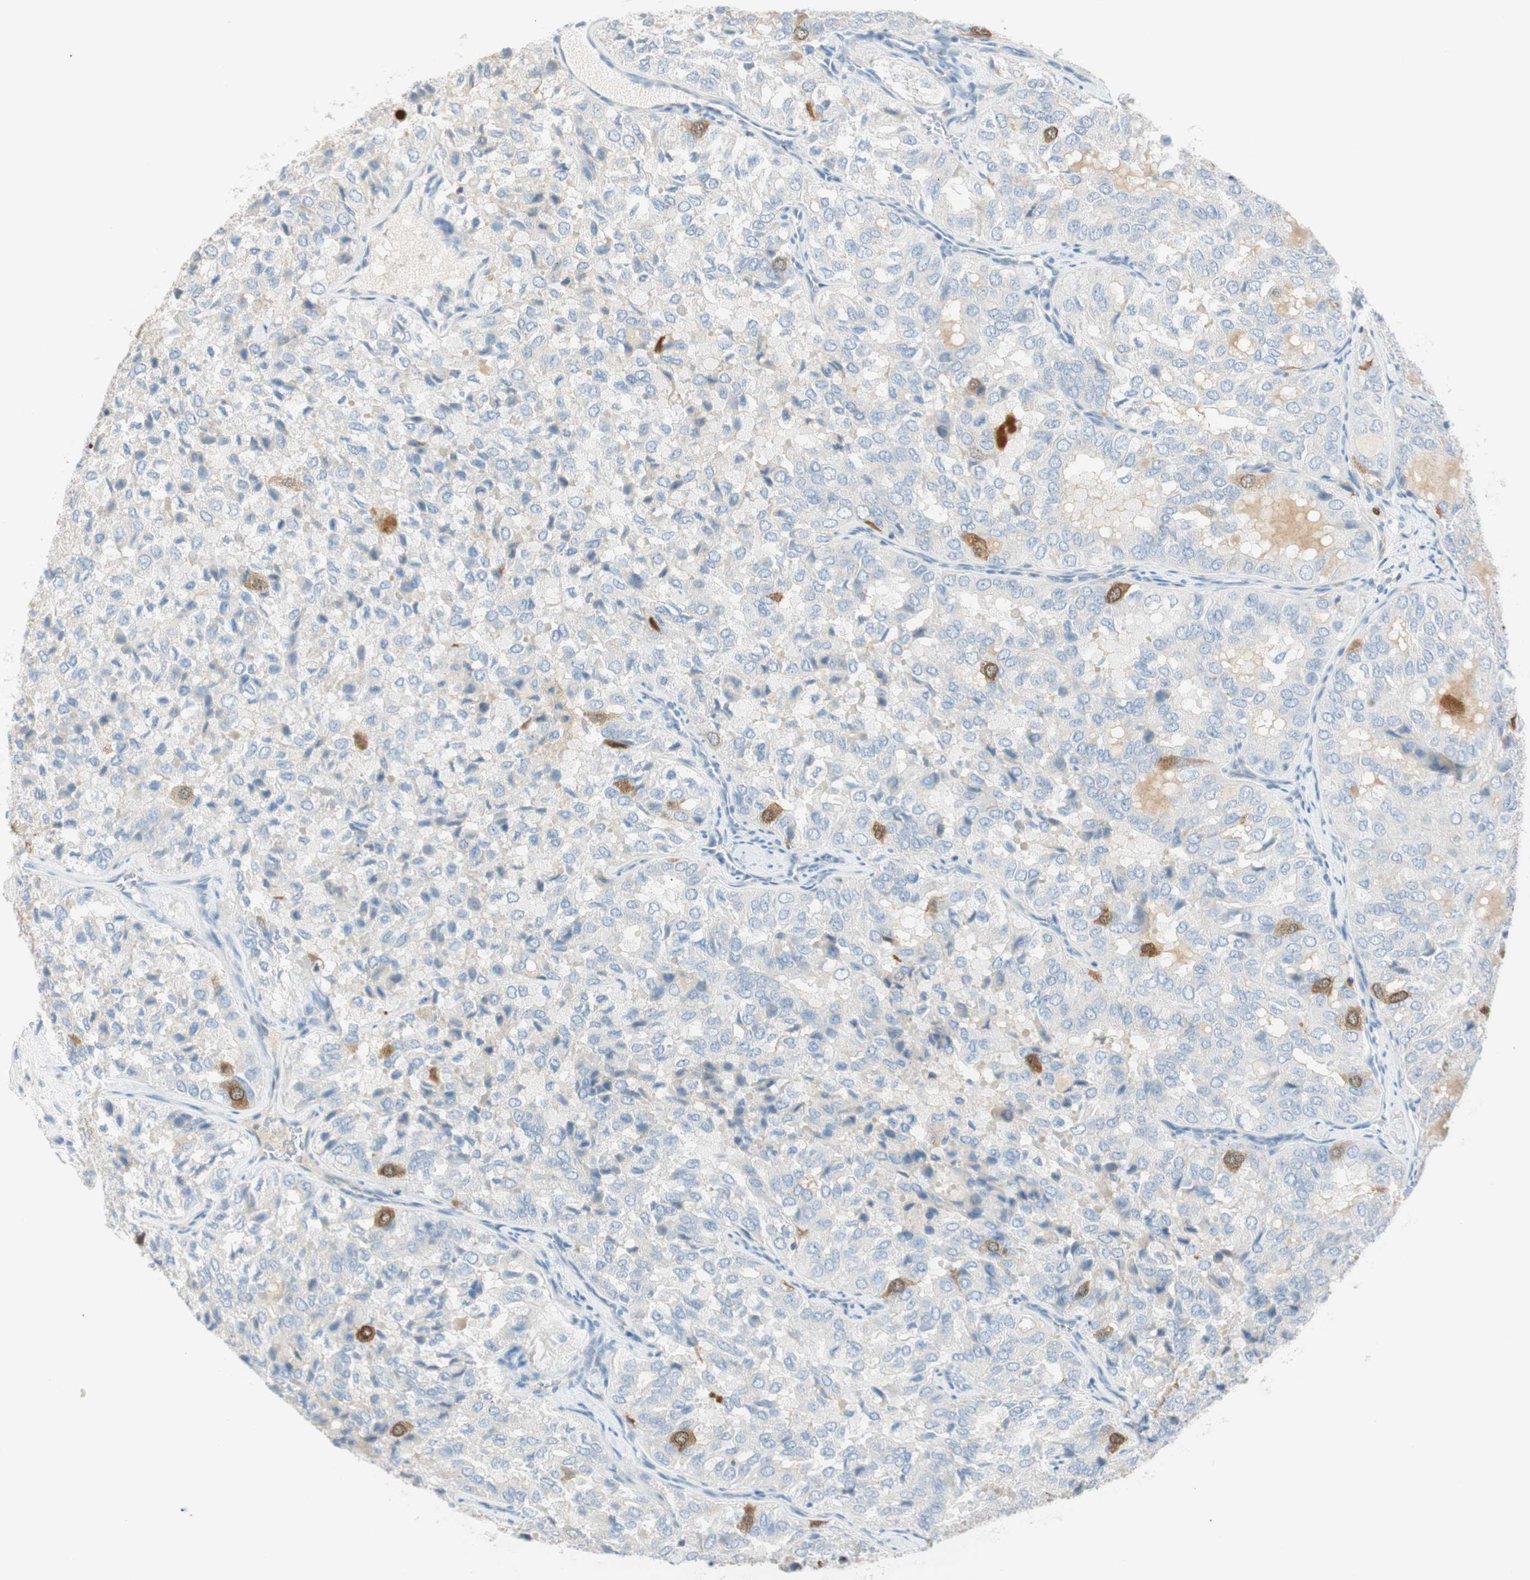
{"staining": {"intensity": "moderate", "quantity": "<25%", "location": "cytoplasmic/membranous,nuclear"}, "tissue": "thyroid cancer", "cell_type": "Tumor cells", "image_type": "cancer", "snomed": [{"axis": "morphology", "description": "Follicular adenoma carcinoma, NOS"}, {"axis": "topography", "description": "Thyroid gland"}], "caption": "Moderate cytoplasmic/membranous and nuclear expression is seen in approximately <25% of tumor cells in thyroid cancer (follicular adenoma carcinoma). The staining was performed using DAB to visualize the protein expression in brown, while the nuclei were stained in blue with hematoxylin (Magnification: 20x).", "gene": "PTTG1", "patient": {"sex": "male", "age": 75}}